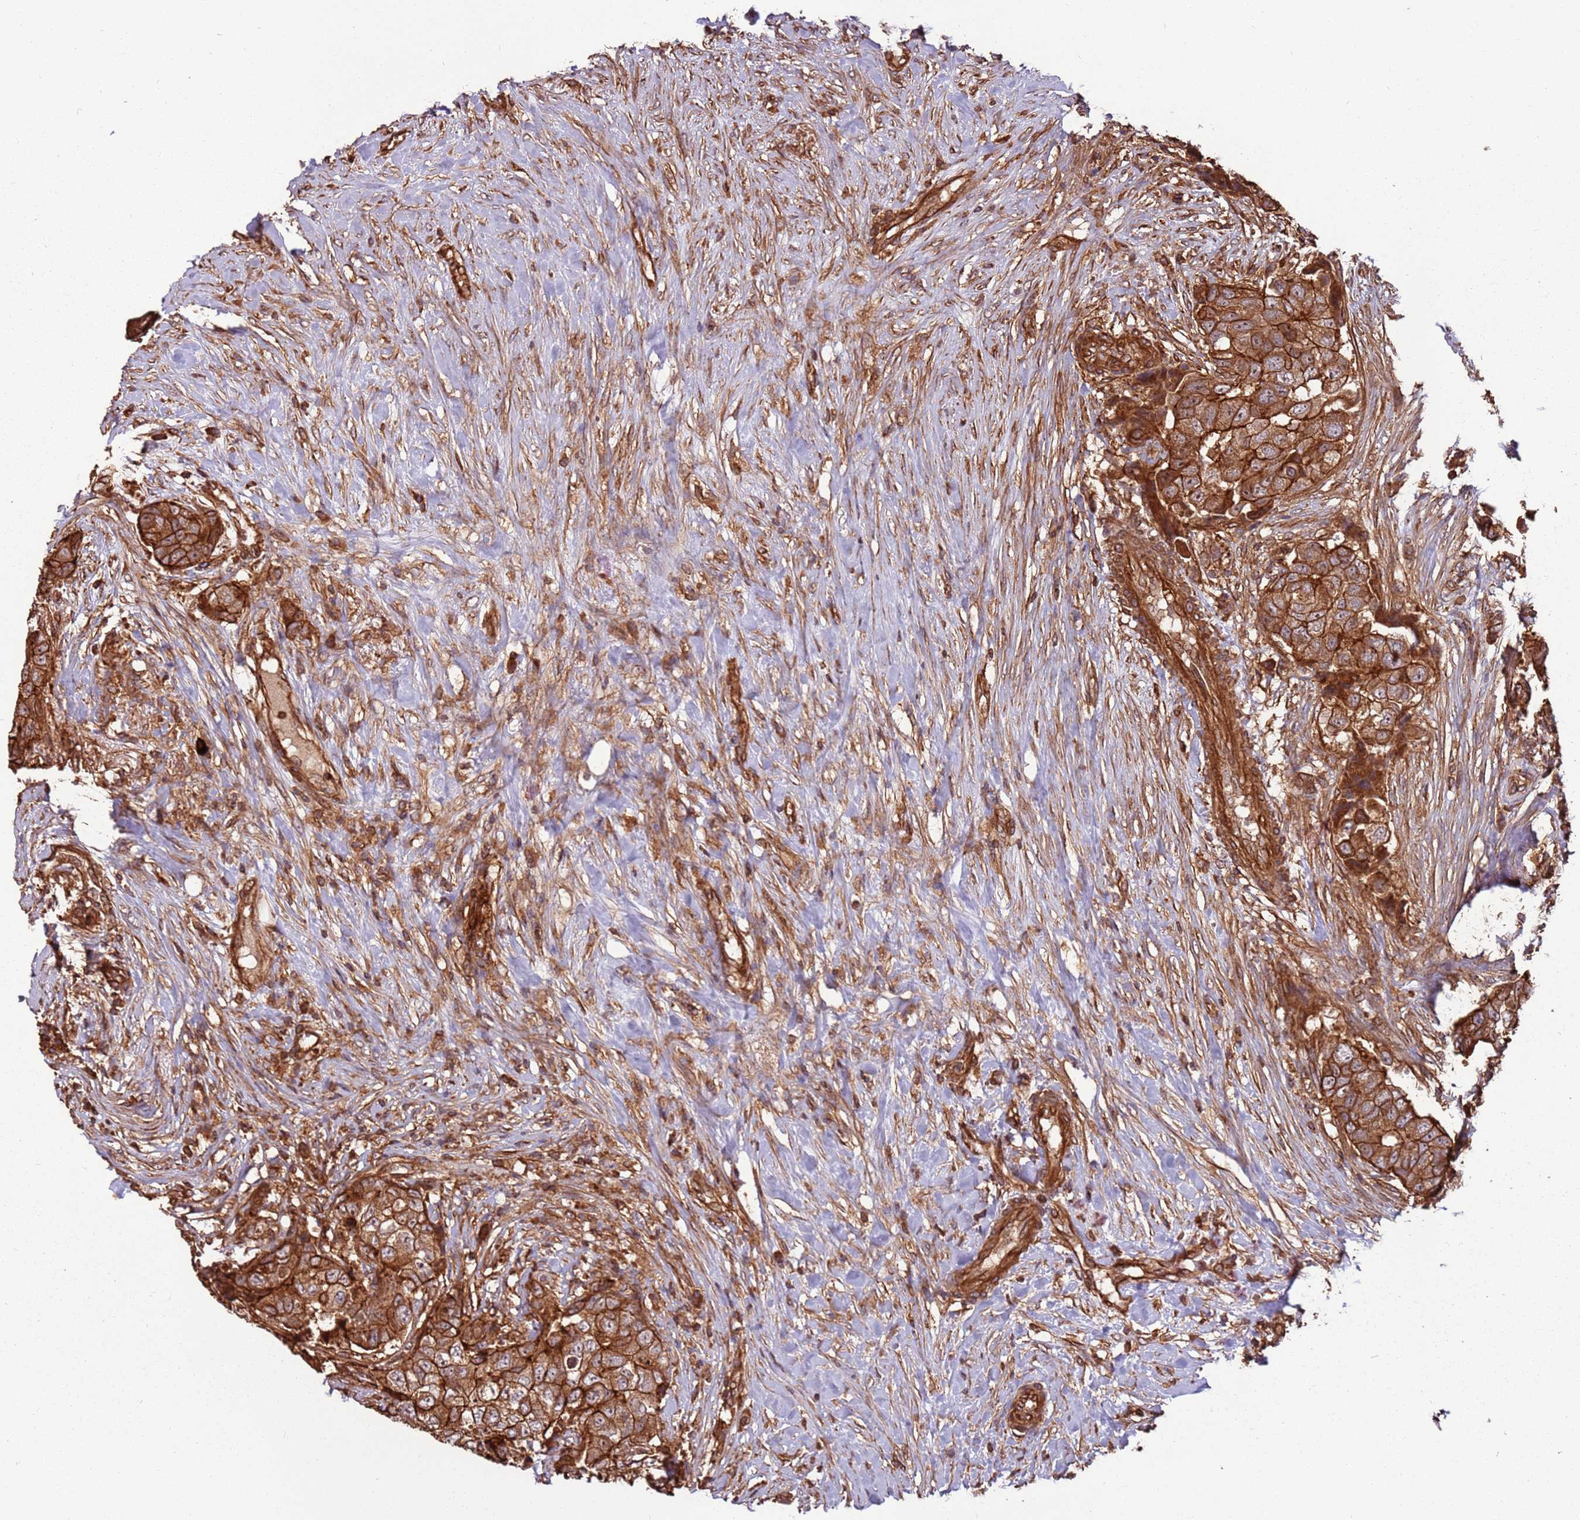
{"staining": {"intensity": "strong", "quantity": ">75%", "location": "cytoplasmic/membranous"}, "tissue": "breast cancer", "cell_type": "Tumor cells", "image_type": "cancer", "snomed": [{"axis": "morphology", "description": "Normal tissue, NOS"}, {"axis": "morphology", "description": "Duct carcinoma"}, {"axis": "topography", "description": "Breast"}], "caption": "Immunohistochemical staining of human intraductal carcinoma (breast) shows high levels of strong cytoplasmic/membranous positivity in approximately >75% of tumor cells.", "gene": "ACVR2A", "patient": {"sex": "female", "age": 62}}